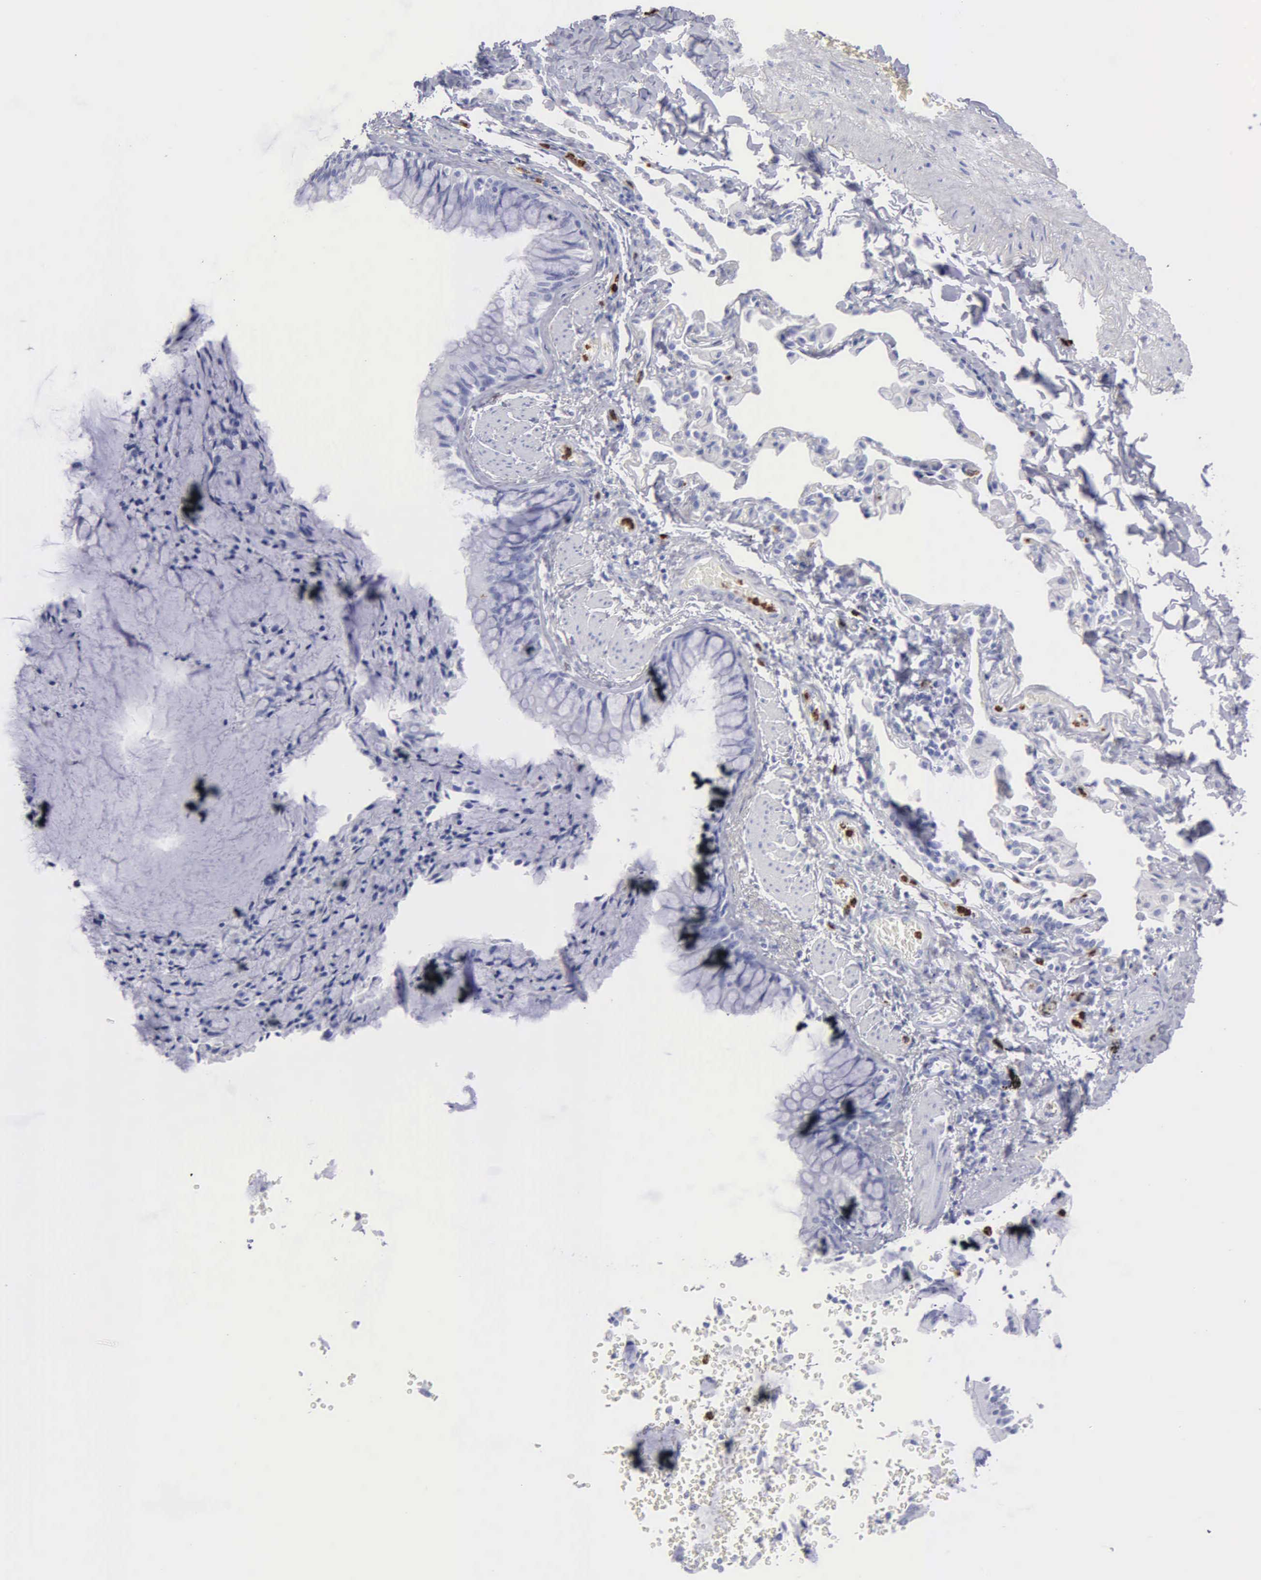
{"staining": {"intensity": "negative", "quantity": "none", "location": "none"}, "tissue": "bronchus", "cell_type": "Respiratory epithelial cells", "image_type": "normal", "snomed": [{"axis": "morphology", "description": "Normal tissue, NOS"}, {"axis": "topography", "description": "Lung"}], "caption": "This is an immunohistochemistry image of benign bronchus. There is no positivity in respiratory epithelial cells.", "gene": "CTSG", "patient": {"sex": "male", "age": 54}}